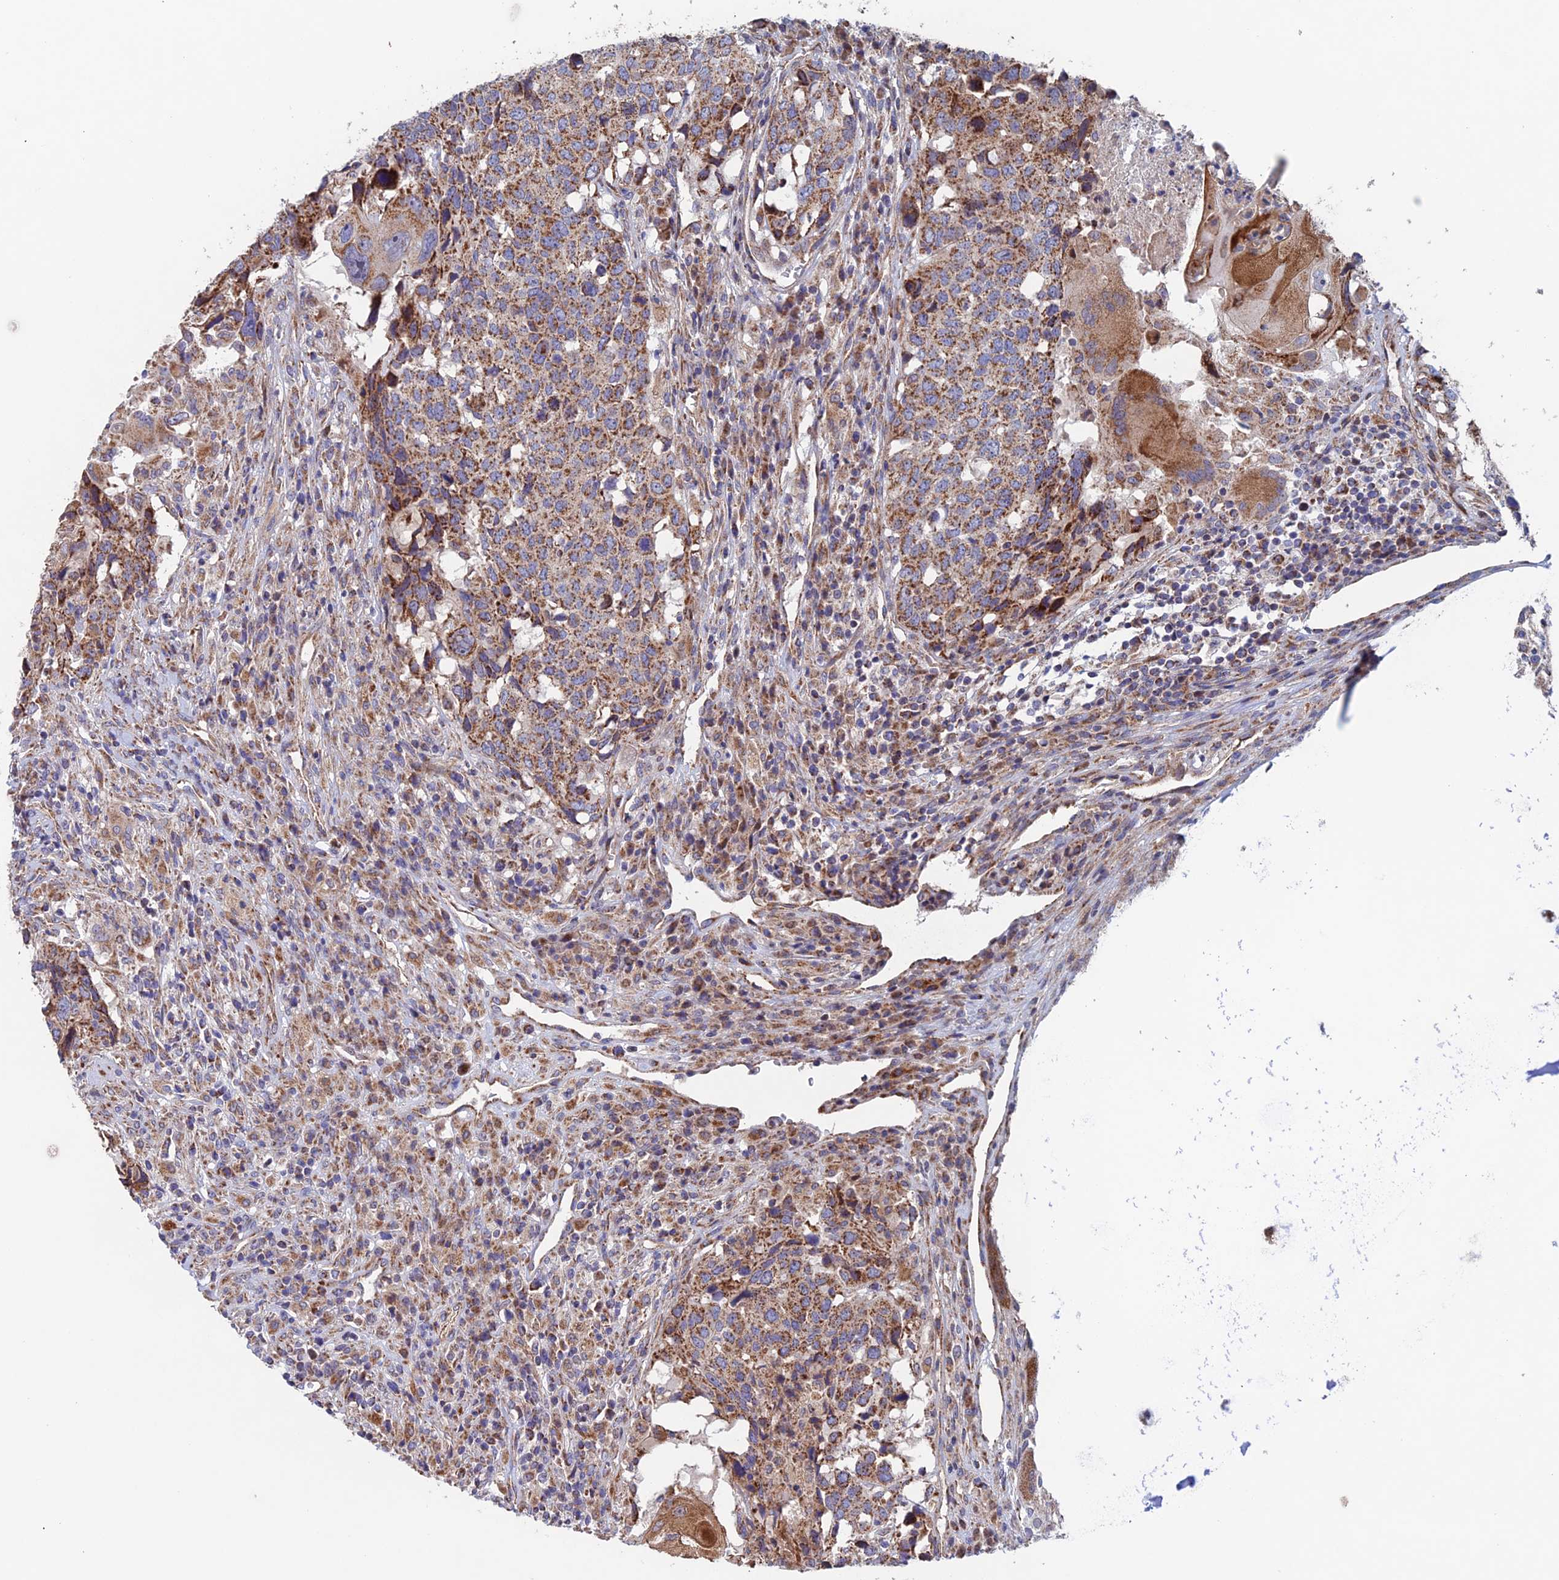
{"staining": {"intensity": "moderate", "quantity": ">75%", "location": "cytoplasmic/membranous"}, "tissue": "head and neck cancer", "cell_type": "Tumor cells", "image_type": "cancer", "snomed": [{"axis": "morphology", "description": "Squamous cell carcinoma, NOS"}, {"axis": "topography", "description": "Head-Neck"}], "caption": "High-power microscopy captured an IHC micrograph of squamous cell carcinoma (head and neck), revealing moderate cytoplasmic/membranous expression in approximately >75% of tumor cells. The protein of interest is shown in brown color, while the nuclei are stained blue.", "gene": "MRPL1", "patient": {"sex": "male", "age": 66}}